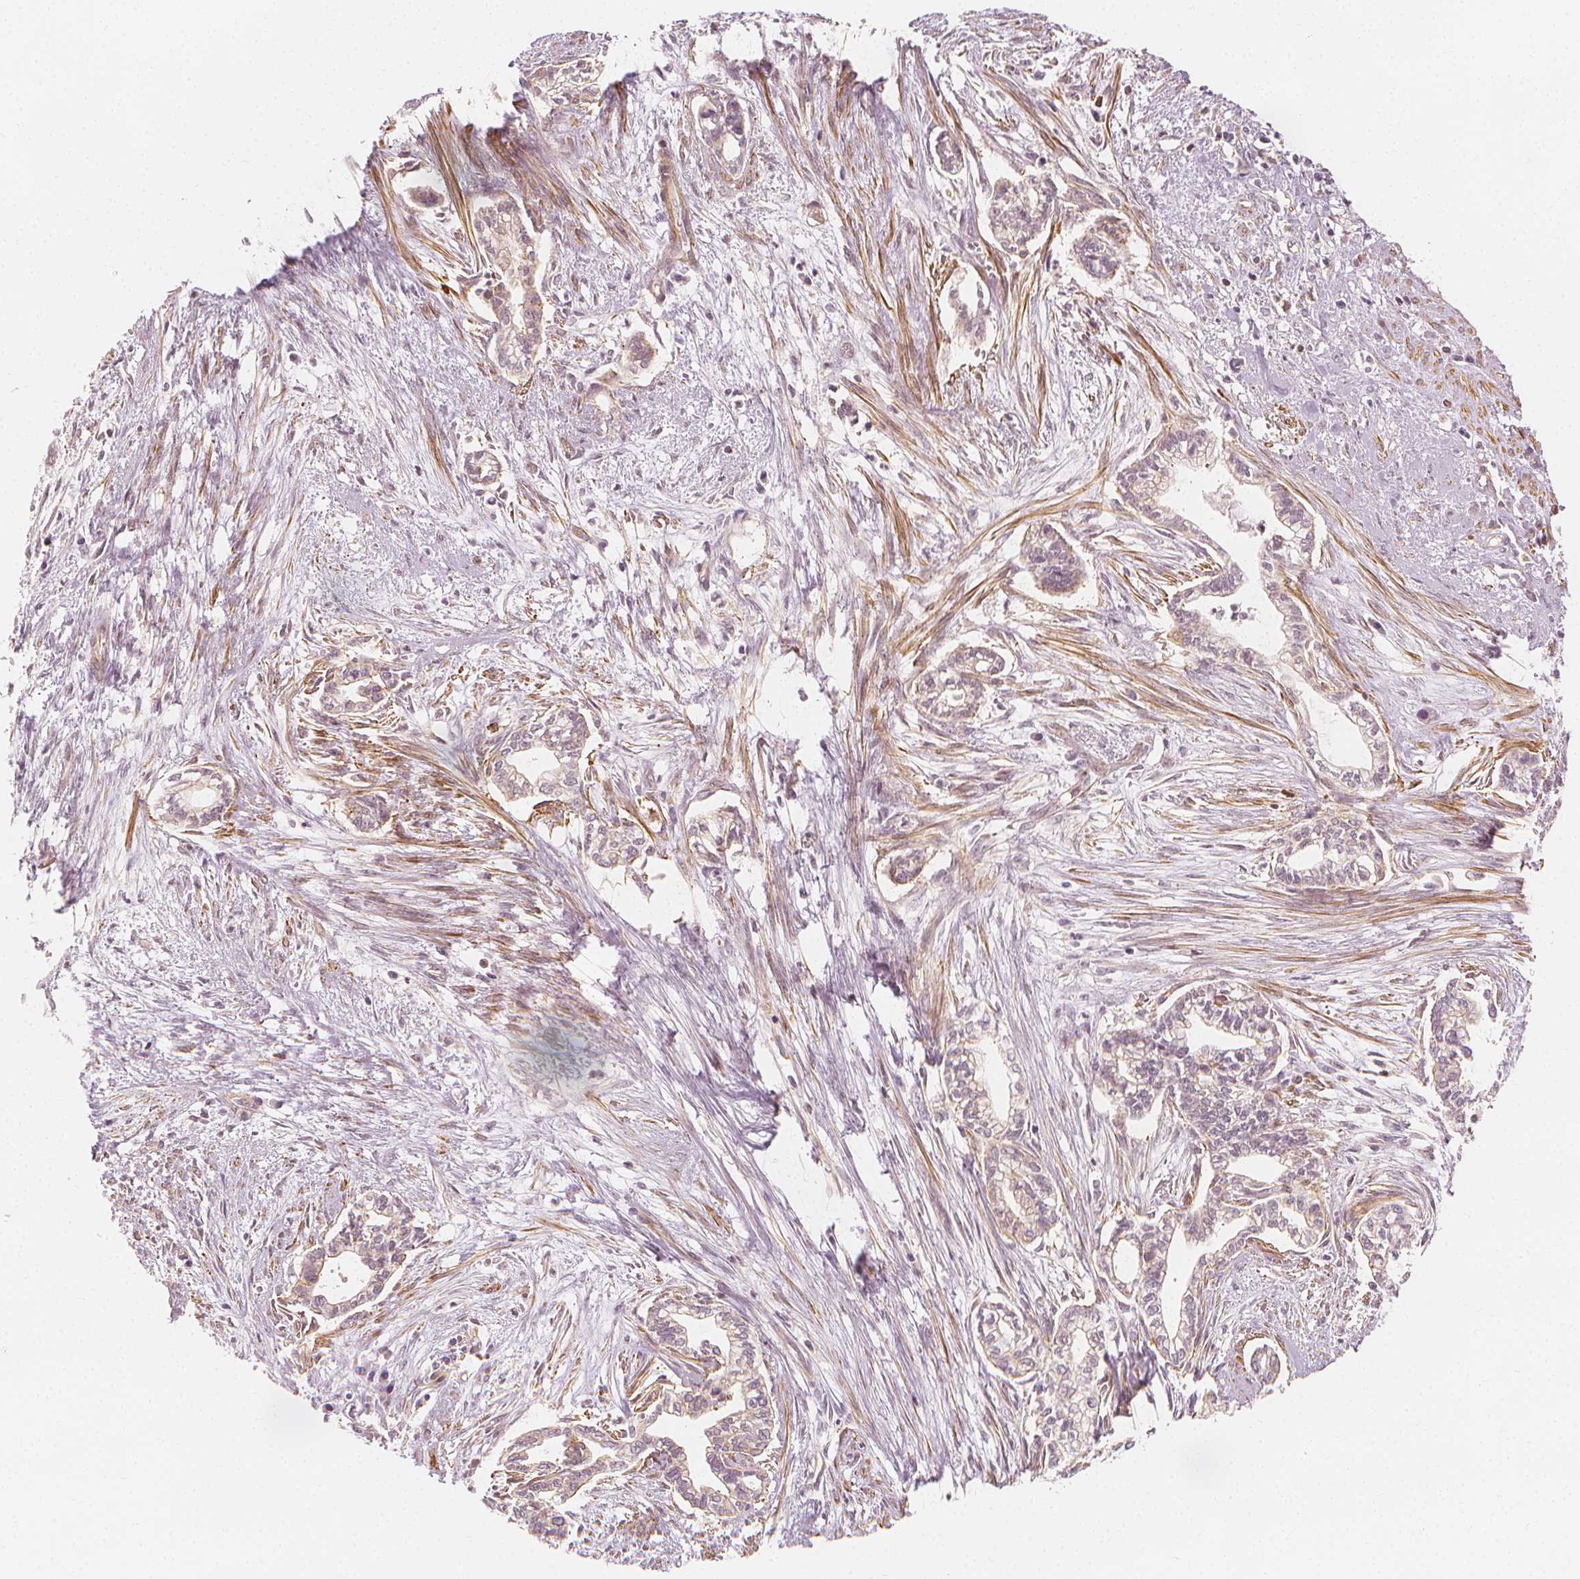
{"staining": {"intensity": "negative", "quantity": "none", "location": "none"}, "tissue": "cervical cancer", "cell_type": "Tumor cells", "image_type": "cancer", "snomed": [{"axis": "morphology", "description": "Adenocarcinoma, NOS"}, {"axis": "topography", "description": "Cervix"}], "caption": "This micrograph is of cervical cancer stained with immunohistochemistry (IHC) to label a protein in brown with the nuclei are counter-stained blue. There is no expression in tumor cells.", "gene": "ARHGAP26", "patient": {"sex": "female", "age": 62}}